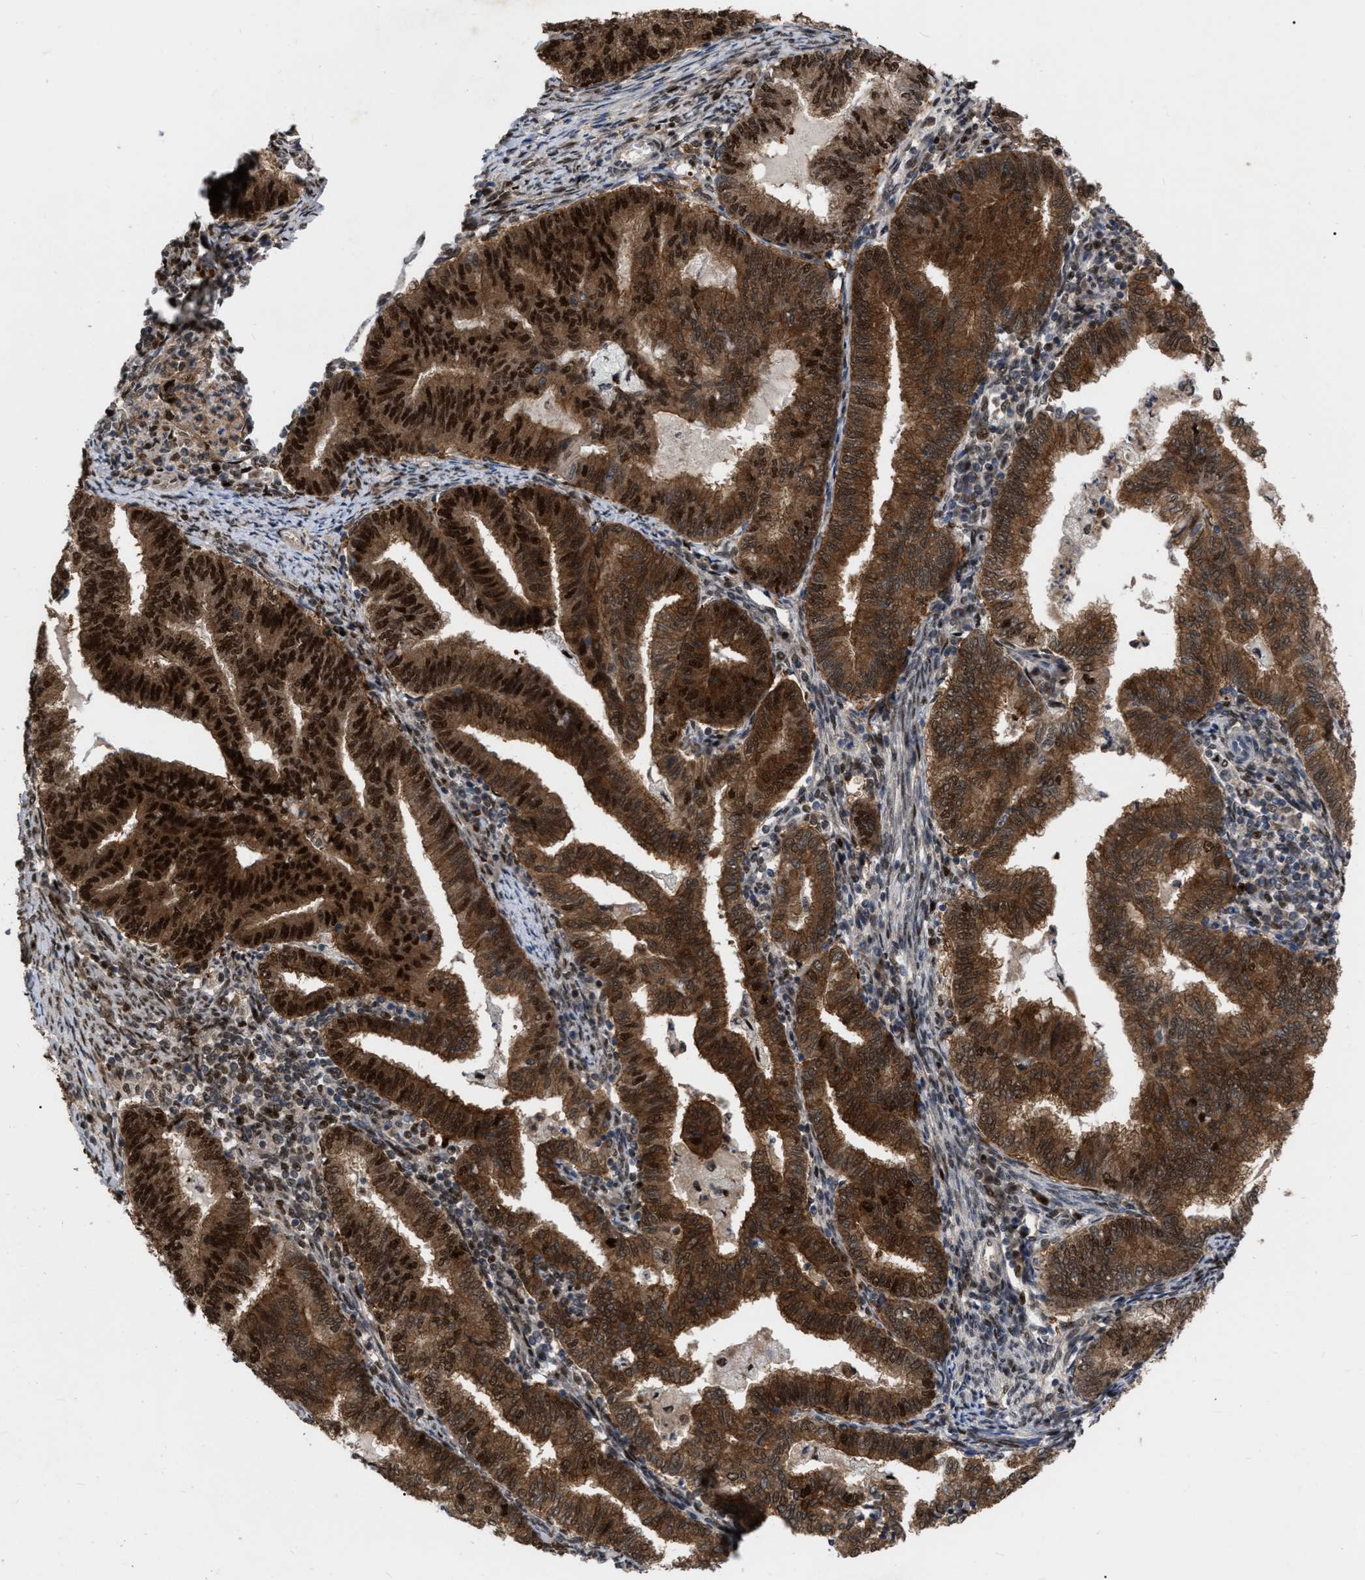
{"staining": {"intensity": "strong", "quantity": ">75%", "location": "cytoplasmic/membranous,nuclear"}, "tissue": "endometrial cancer", "cell_type": "Tumor cells", "image_type": "cancer", "snomed": [{"axis": "morphology", "description": "Polyp, NOS"}, {"axis": "morphology", "description": "Adenocarcinoma, NOS"}, {"axis": "morphology", "description": "Adenoma, NOS"}, {"axis": "topography", "description": "Endometrium"}], "caption": "Endometrial adenoma stained for a protein shows strong cytoplasmic/membranous and nuclear positivity in tumor cells.", "gene": "MDM4", "patient": {"sex": "female", "age": 79}}